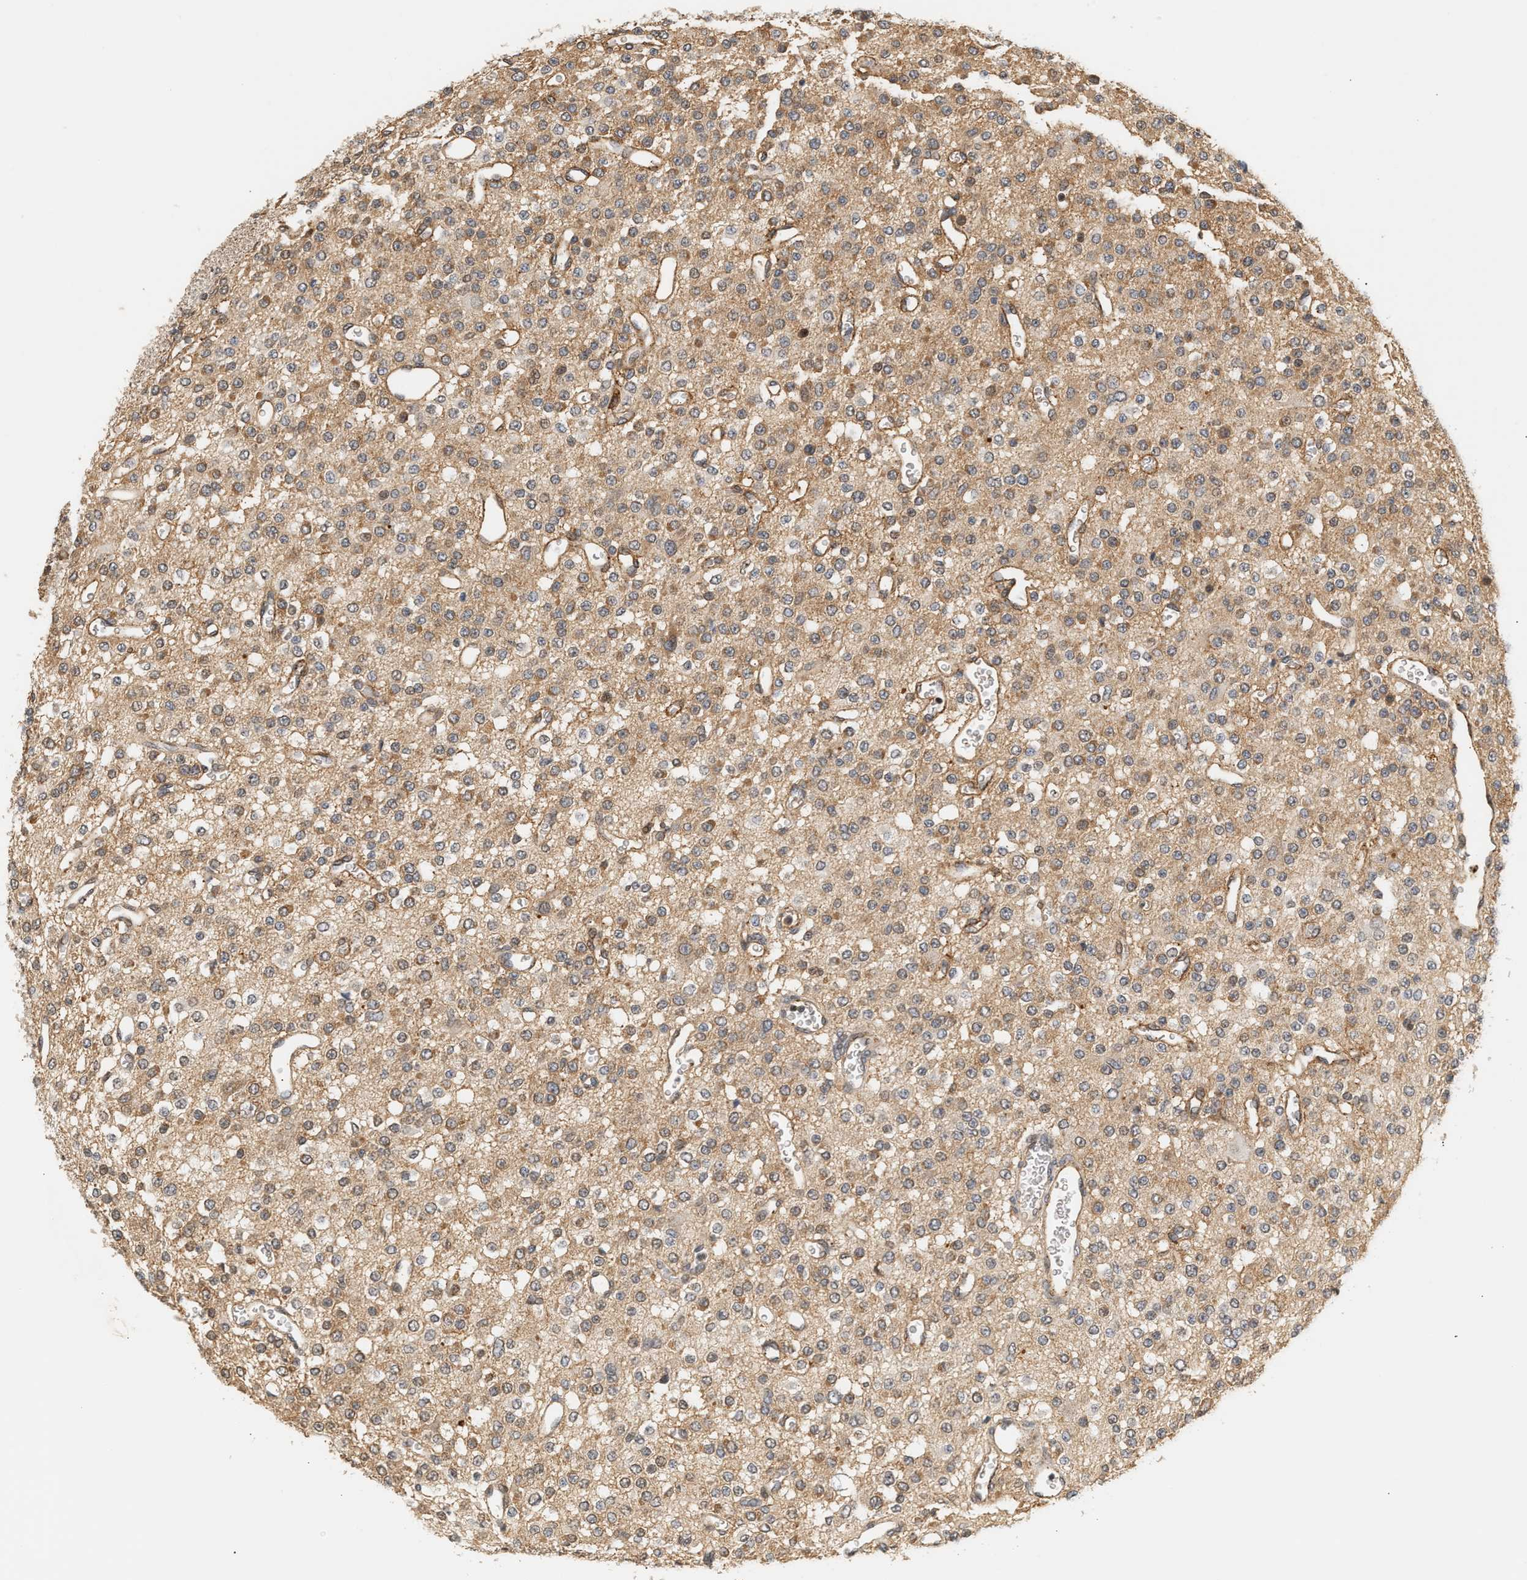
{"staining": {"intensity": "moderate", "quantity": "<25%", "location": "cytoplasmic/membranous"}, "tissue": "glioma", "cell_type": "Tumor cells", "image_type": "cancer", "snomed": [{"axis": "morphology", "description": "Glioma, malignant, Low grade"}, {"axis": "topography", "description": "Brain"}], "caption": "Approximately <25% of tumor cells in human malignant low-grade glioma demonstrate moderate cytoplasmic/membranous protein staining as visualized by brown immunohistochemical staining.", "gene": "PLXND1", "patient": {"sex": "male", "age": 38}}